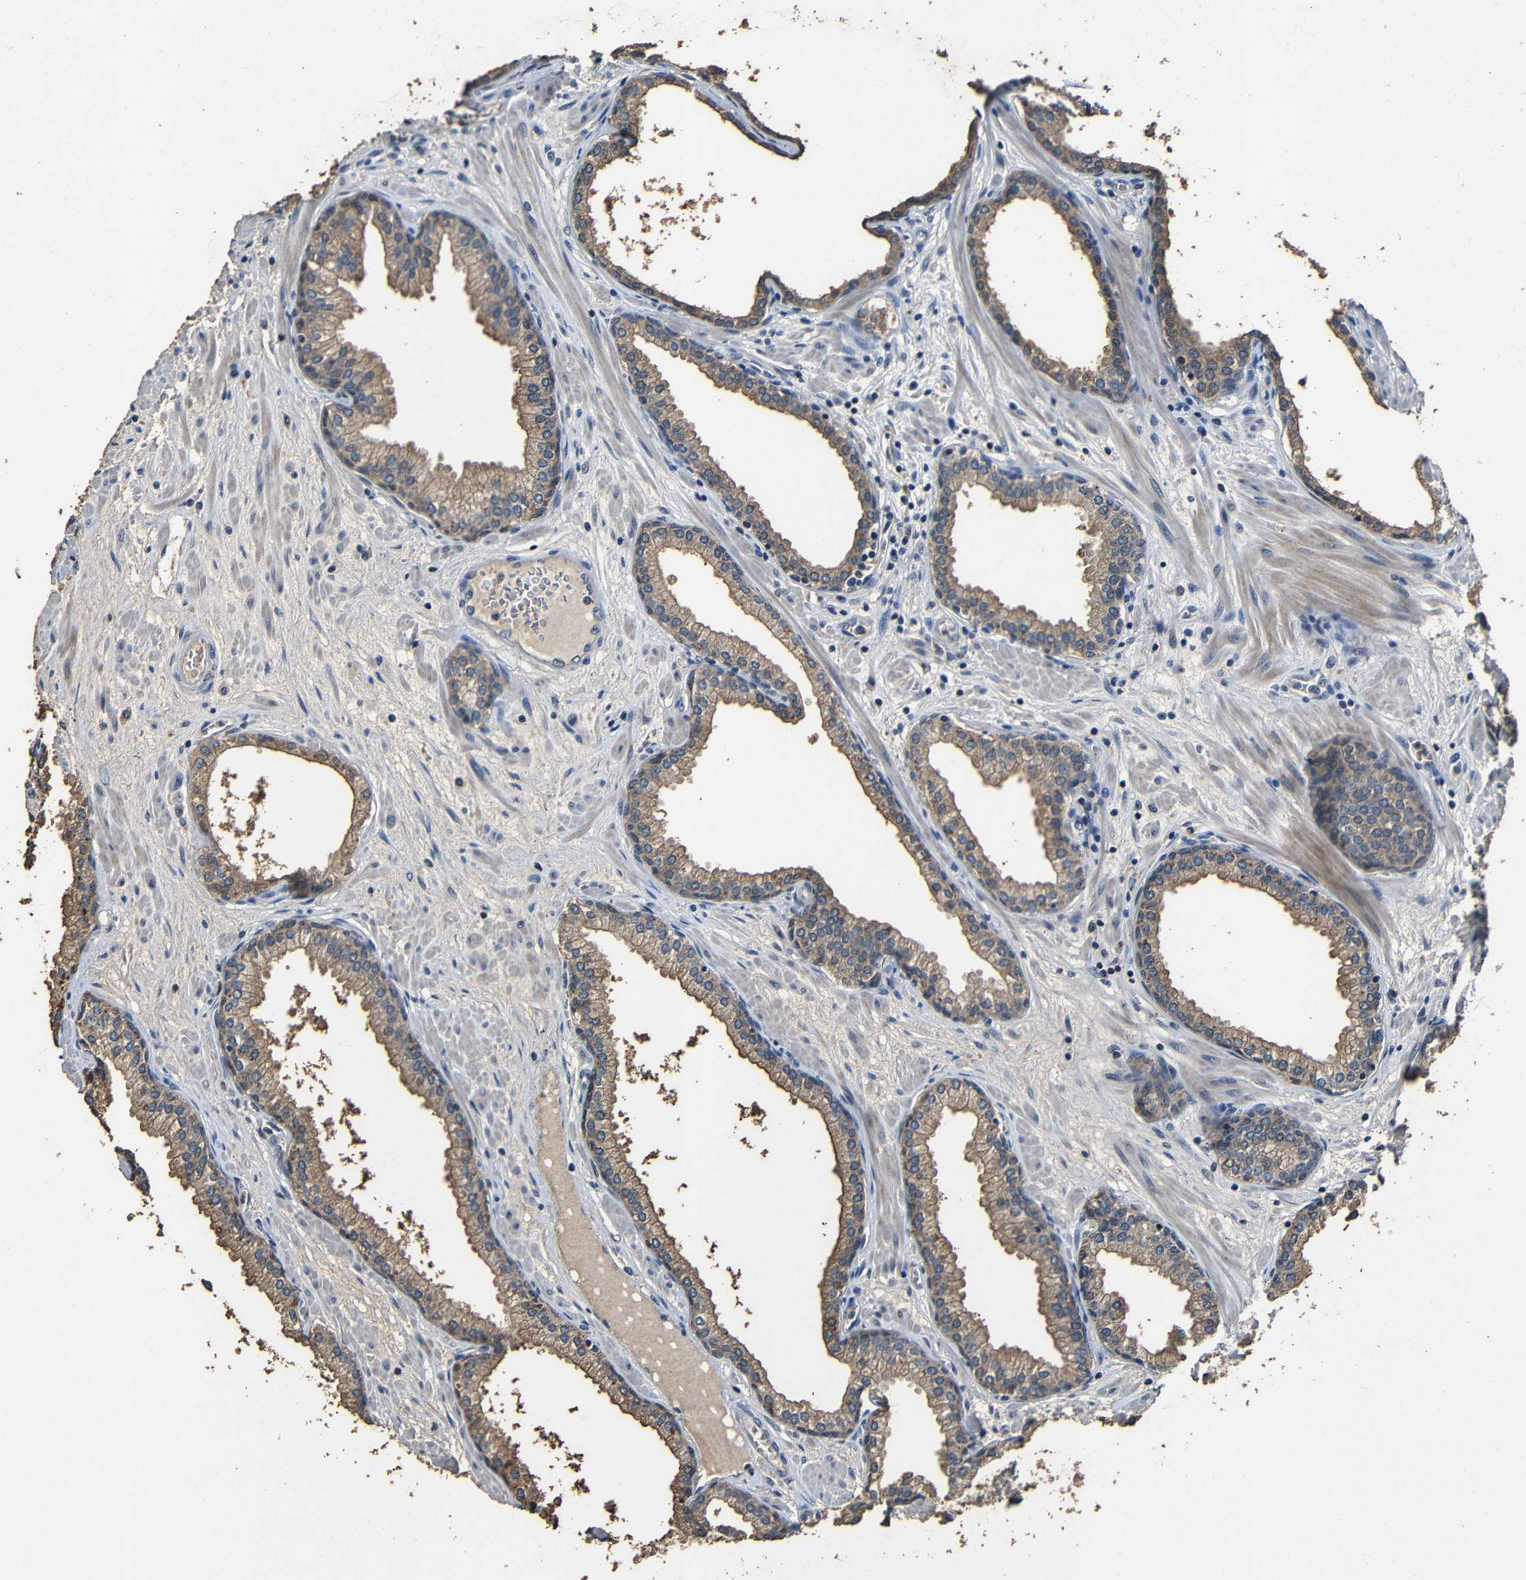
{"staining": {"intensity": "moderate", "quantity": ">75%", "location": "cytoplasmic/membranous"}, "tissue": "prostate", "cell_type": "Glandular cells", "image_type": "normal", "snomed": [{"axis": "morphology", "description": "Normal tissue, NOS"}, {"axis": "morphology", "description": "Urothelial carcinoma, Low grade"}, {"axis": "topography", "description": "Urinary bladder"}, {"axis": "topography", "description": "Prostate"}], "caption": "The micrograph demonstrates immunohistochemical staining of benign prostate. There is moderate cytoplasmic/membranous positivity is appreciated in approximately >75% of glandular cells.", "gene": "C6orf89", "patient": {"sex": "male", "age": 60}}